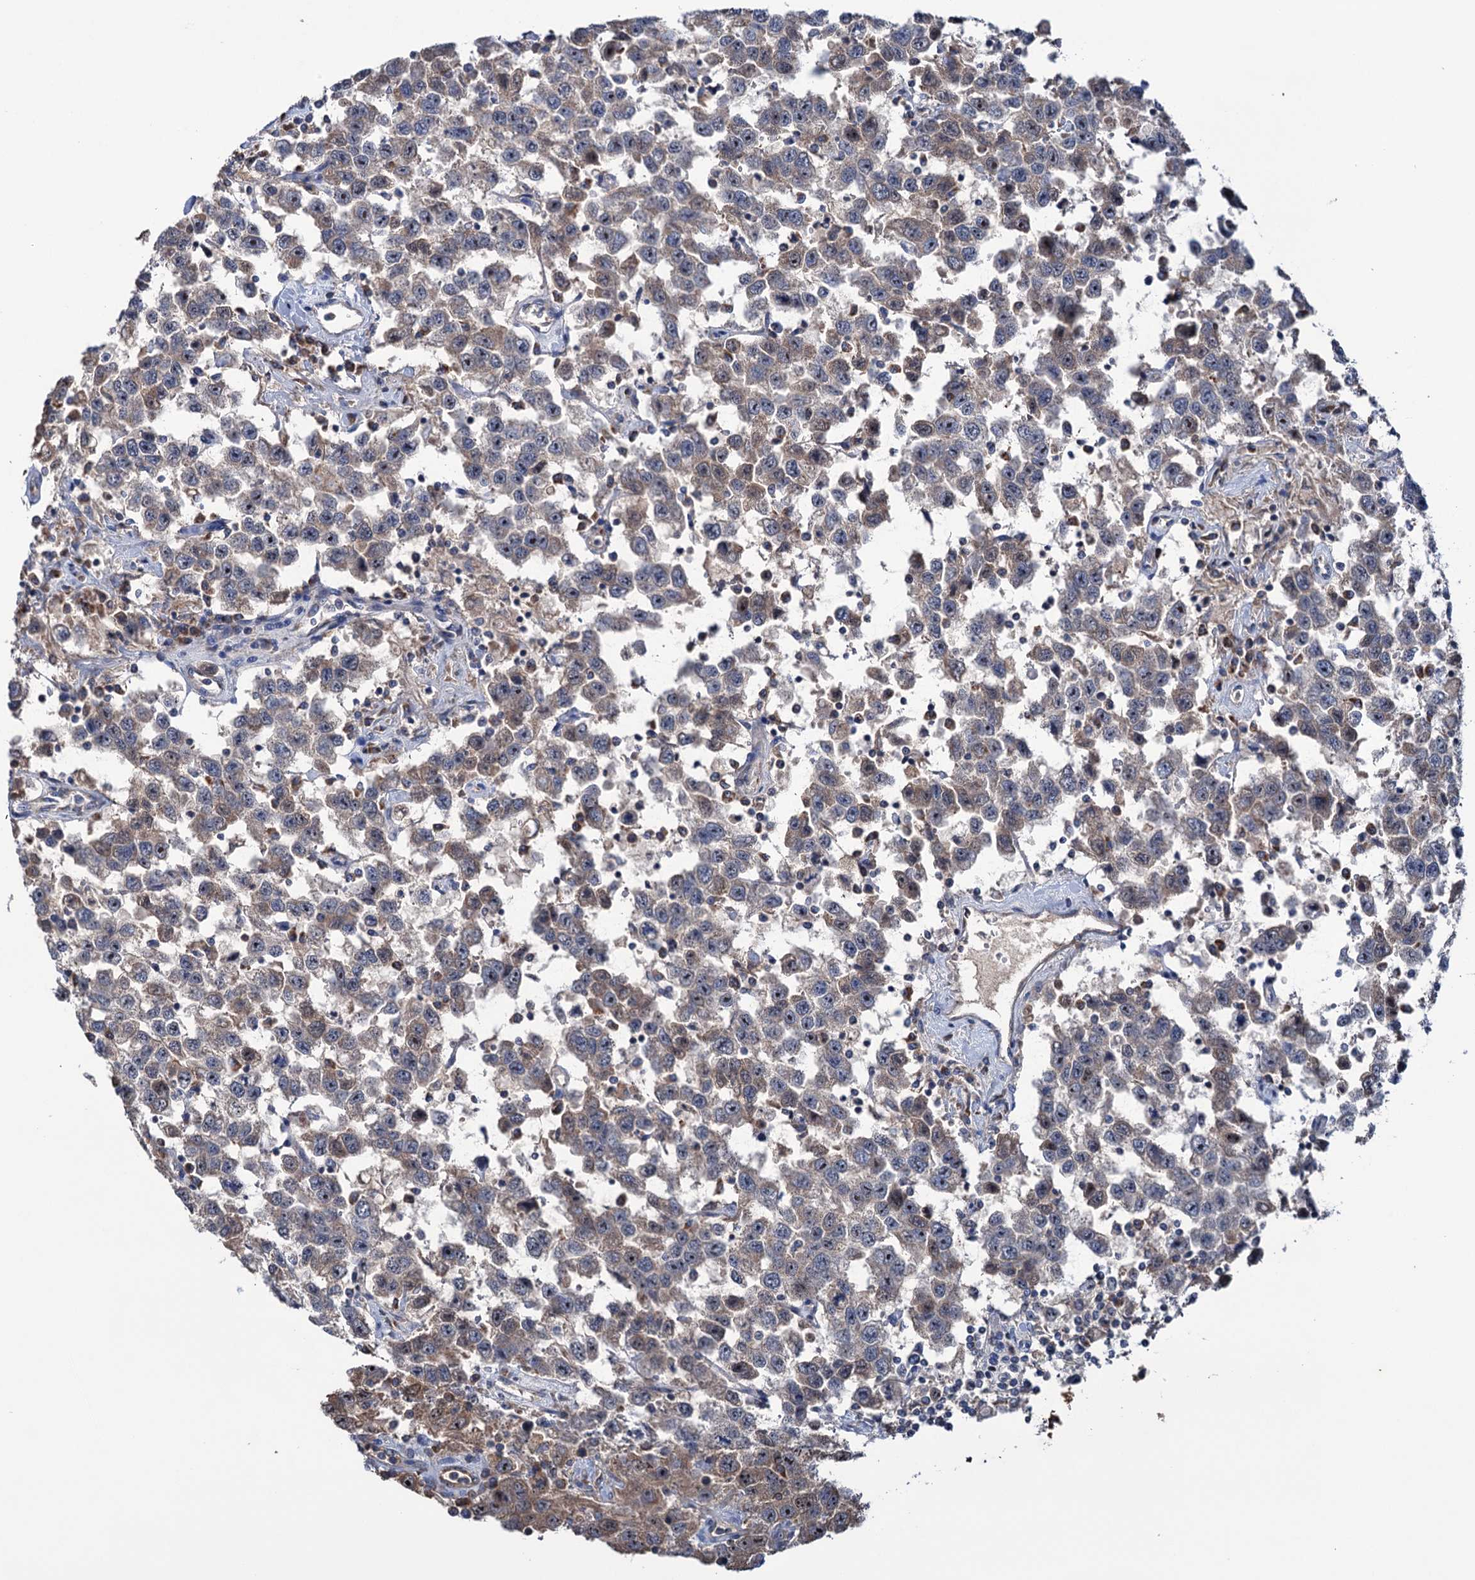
{"staining": {"intensity": "moderate", "quantity": "<25%", "location": "cytoplasmic/membranous,nuclear"}, "tissue": "testis cancer", "cell_type": "Tumor cells", "image_type": "cancer", "snomed": [{"axis": "morphology", "description": "Seminoma, NOS"}, {"axis": "topography", "description": "Testis"}], "caption": "IHC photomicrograph of human testis seminoma stained for a protein (brown), which displays low levels of moderate cytoplasmic/membranous and nuclear staining in about <25% of tumor cells.", "gene": "HTR3B", "patient": {"sex": "male", "age": 41}}